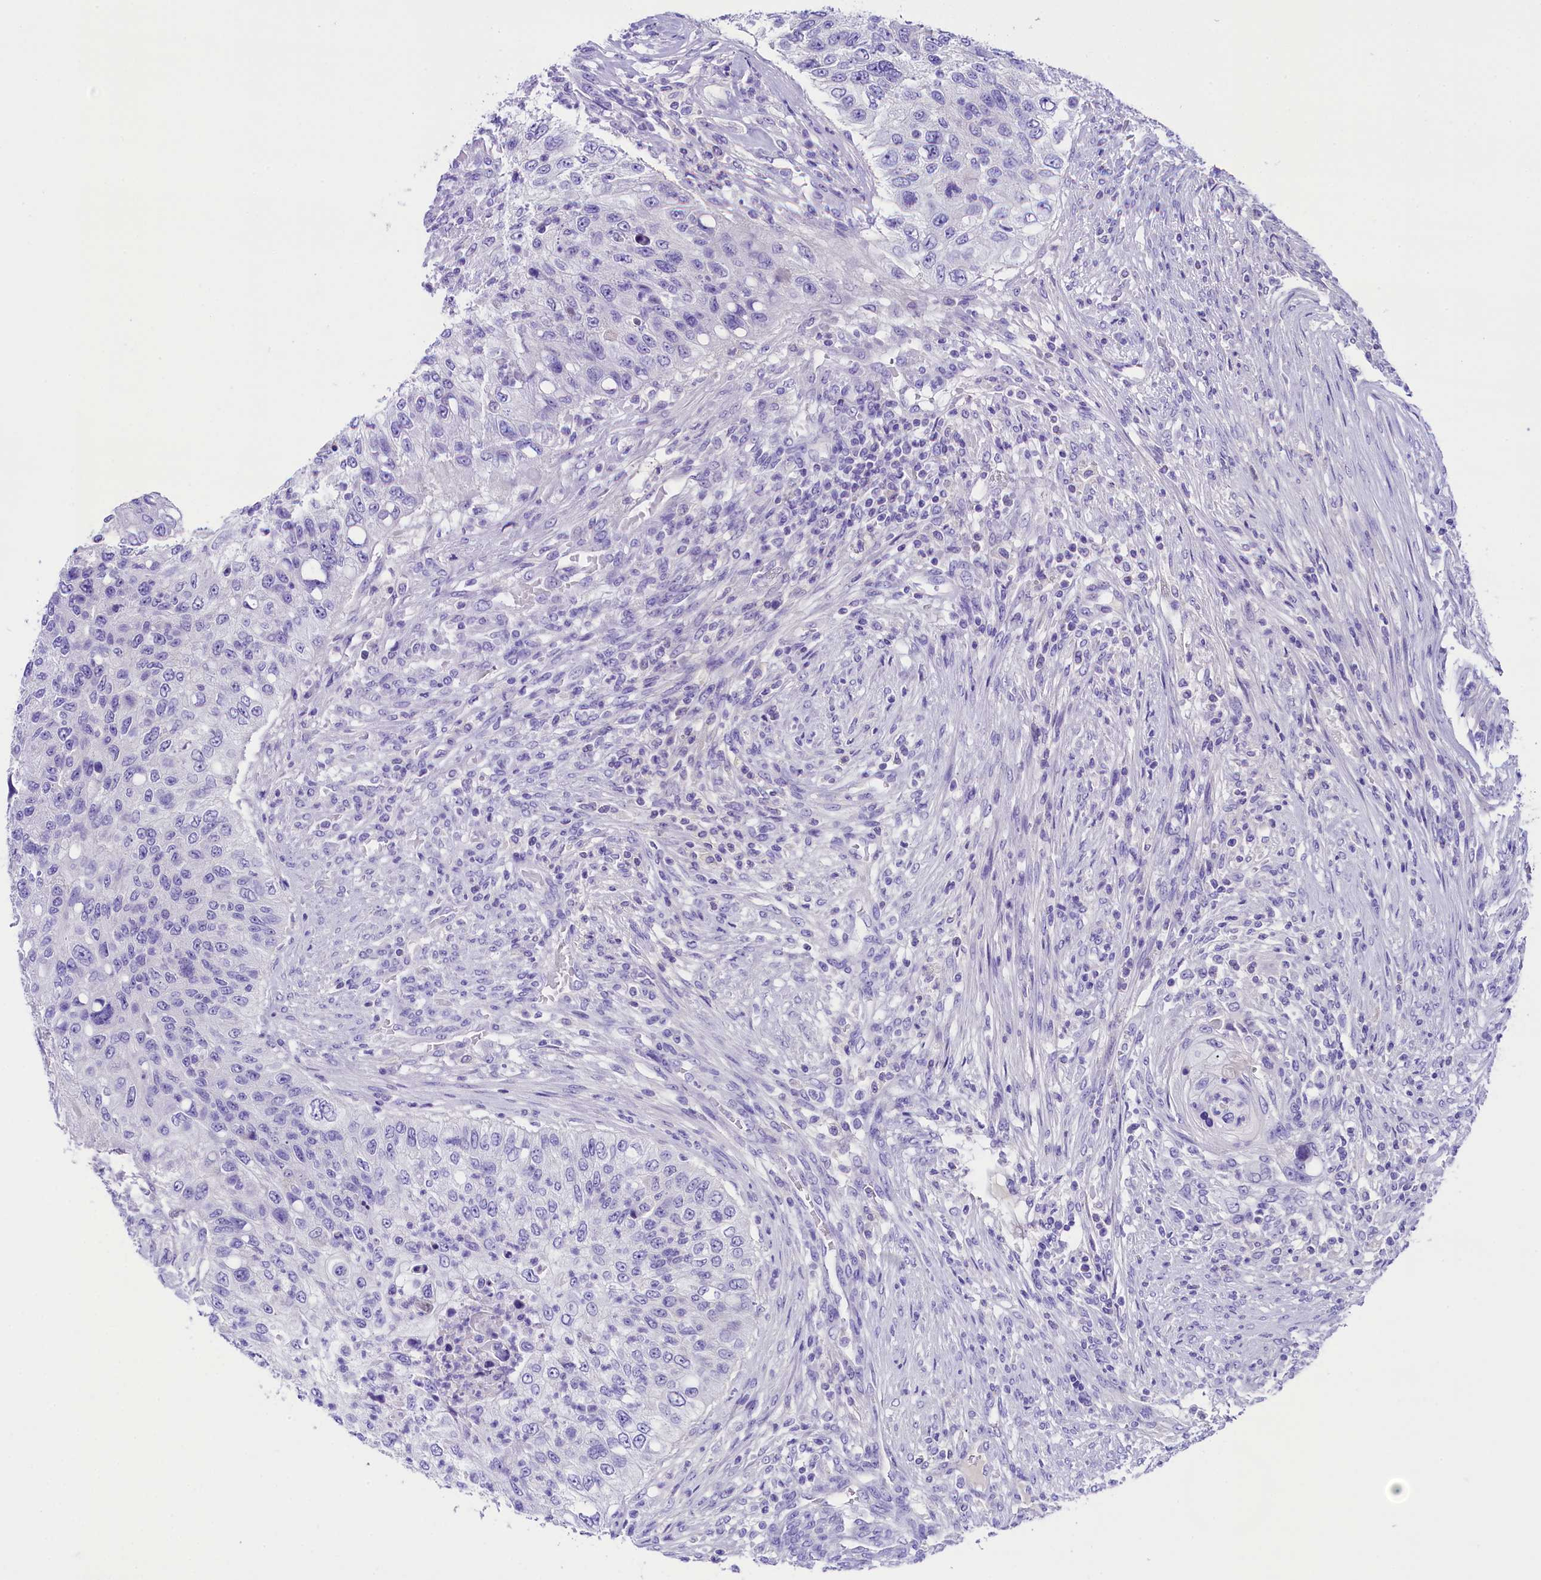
{"staining": {"intensity": "negative", "quantity": "none", "location": "none"}, "tissue": "urothelial cancer", "cell_type": "Tumor cells", "image_type": "cancer", "snomed": [{"axis": "morphology", "description": "Urothelial carcinoma, High grade"}, {"axis": "topography", "description": "Urinary bladder"}], "caption": "Tumor cells are negative for brown protein staining in urothelial cancer.", "gene": "SKIDA1", "patient": {"sex": "female", "age": 60}}